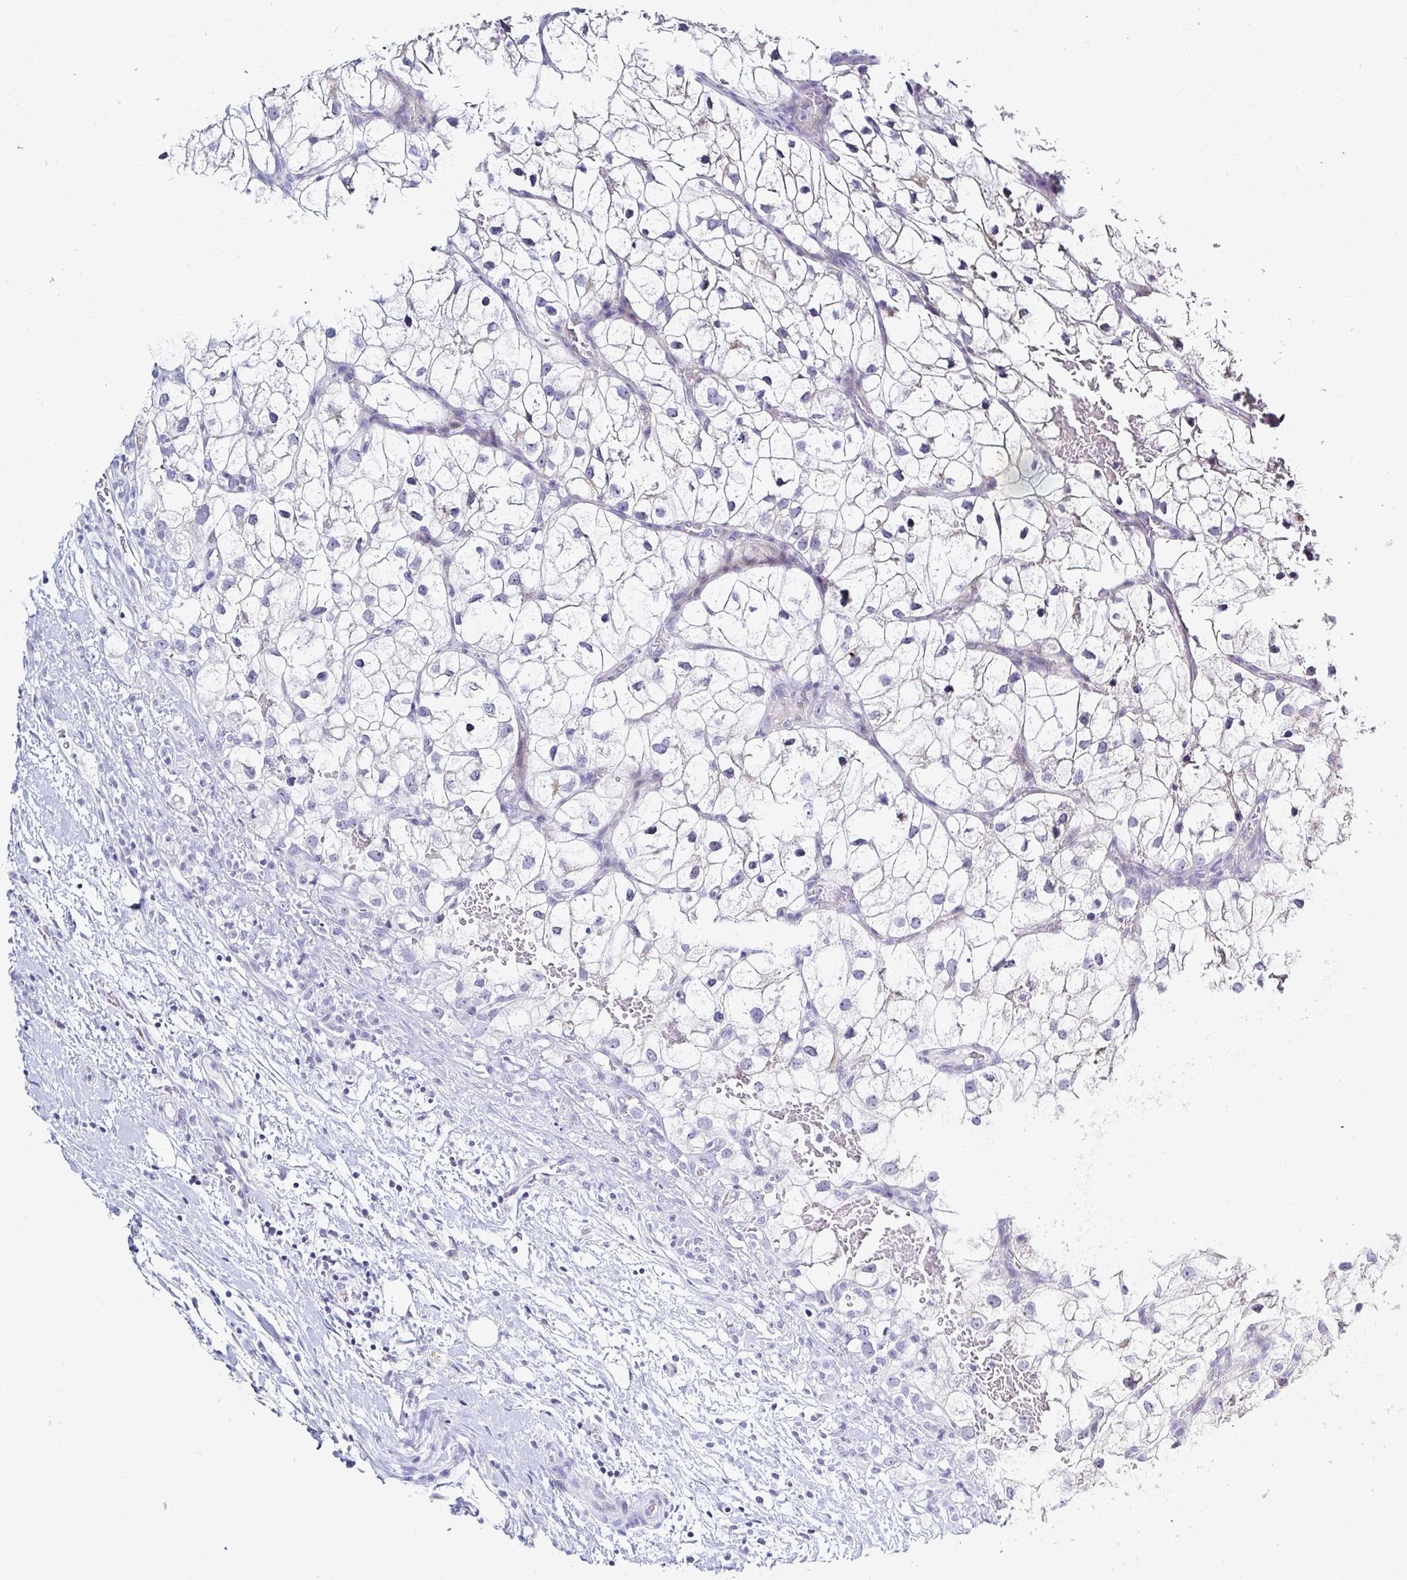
{"staining": {"intensity": "negative", "quantity": "none", "location": "none"}, "tissue": "renal cancer", "cell_type": "Tumor cells", "image_type": "cancer", "snomed": [{"axis": "morphology", "description": "Adenocarcinoma, NOS"}, {"axis": "topography", "description": "Kidney"}], "caption": "An immunohistochemistry (IHC) photomicrograph of renal adenocarcinoma is shown. There is no staining in tumor cells of renal adenocarcinoma.", "gene": "OR10K1", "patient": {"sex": "male", "age": 59}}